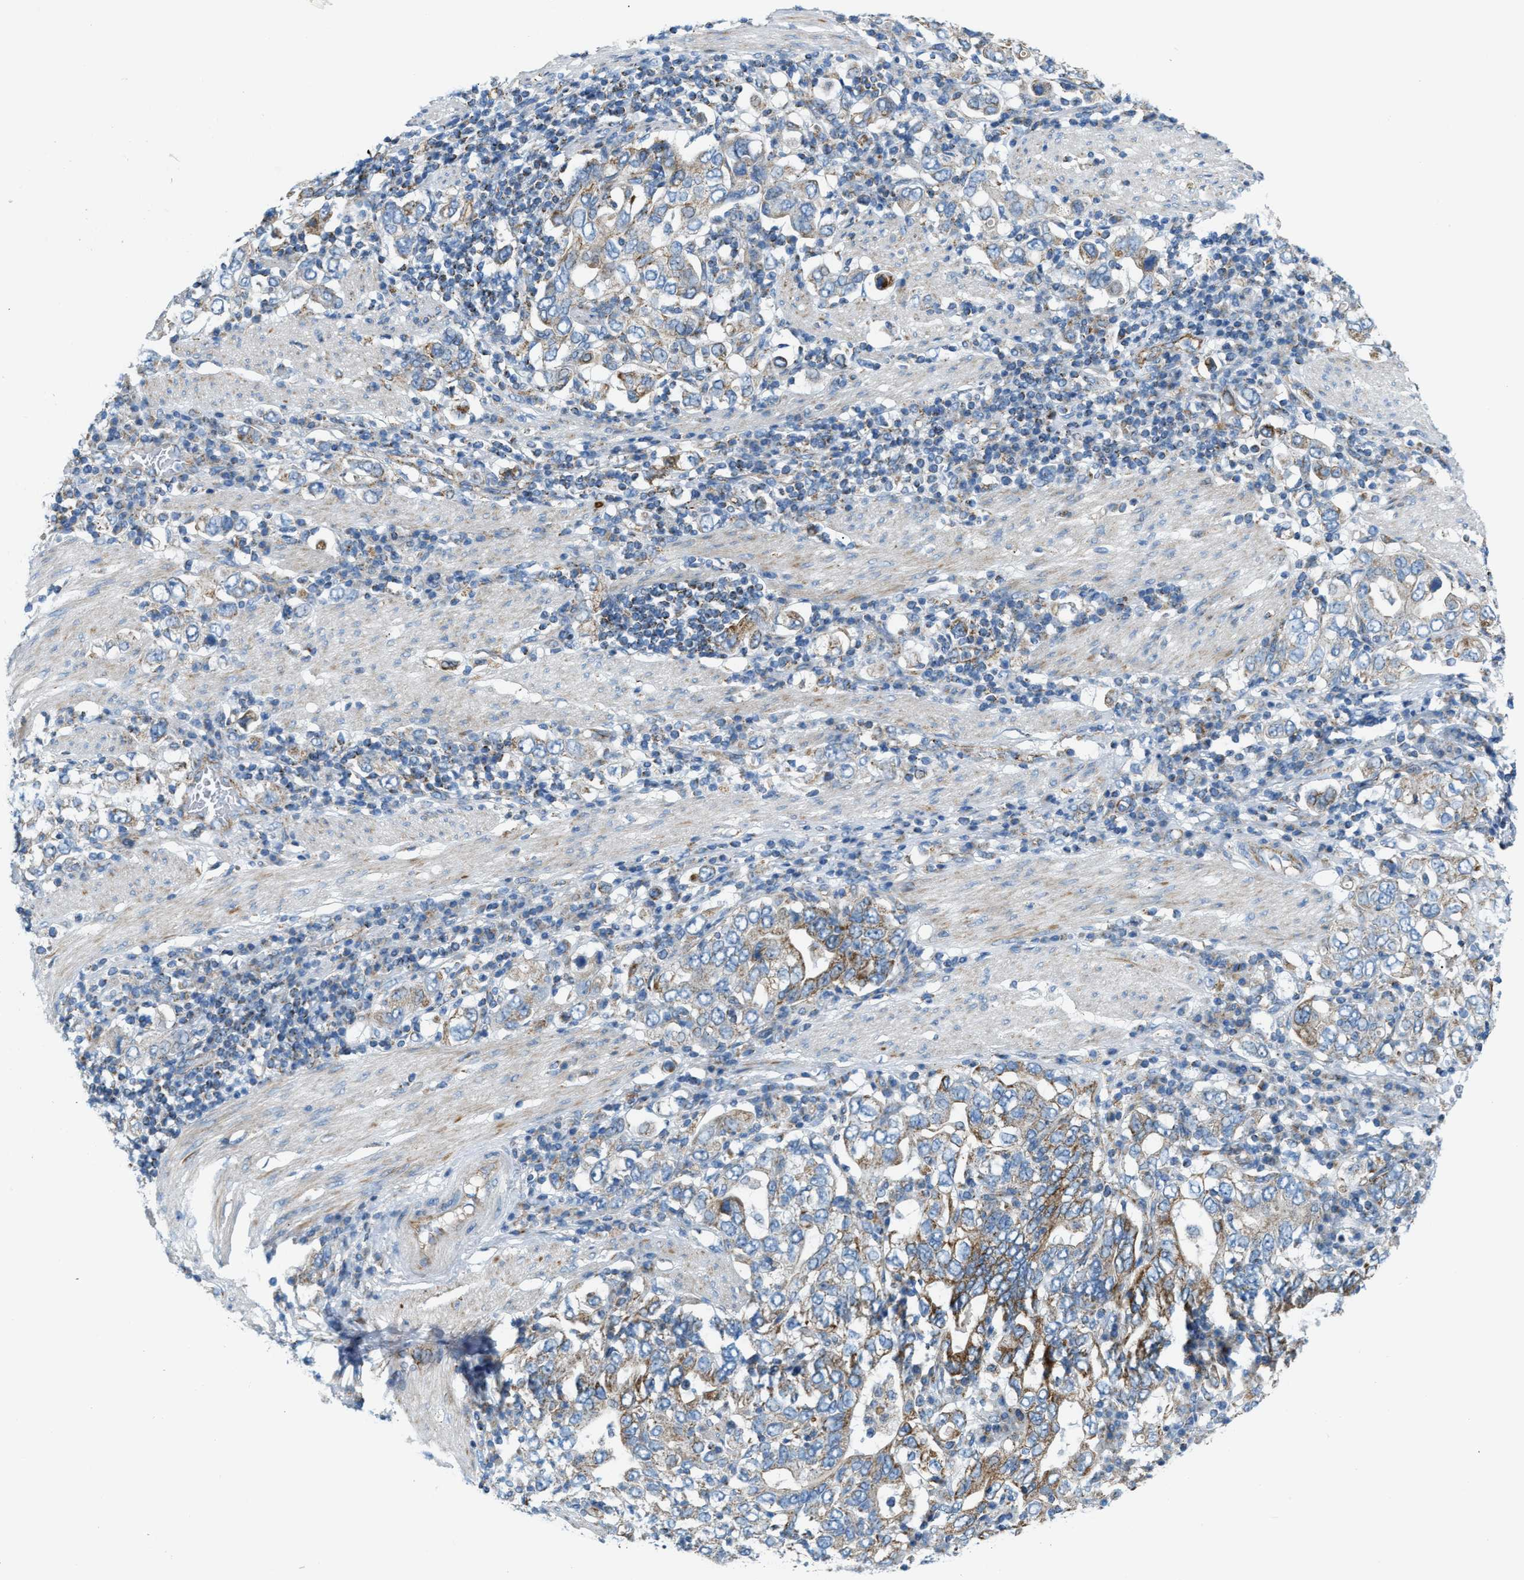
{"staining": {"intensity": "moderate", "quantity": "25%-75%", "location": "cytoplasmic/membranous"}, "tissue": "stomach cancer", "cell_type": "Tumor cells", "image_type": "cancer", "snomed": [{"axis": "morphology", "description": "Adenocarcinoma, NOS"}, {"axis": "topography", "description": "Stomach, upper"}], "caption": "The immunohistochemical stain labels moderate cytoplasmic/membranous positivity in tumor cells of adenocarcinoma (stomach) tissue. (DAB IHC with brightfield microscopy, high magnification).", "gene": "JADE1", "patient": {"sex": "male", "age": 62}}